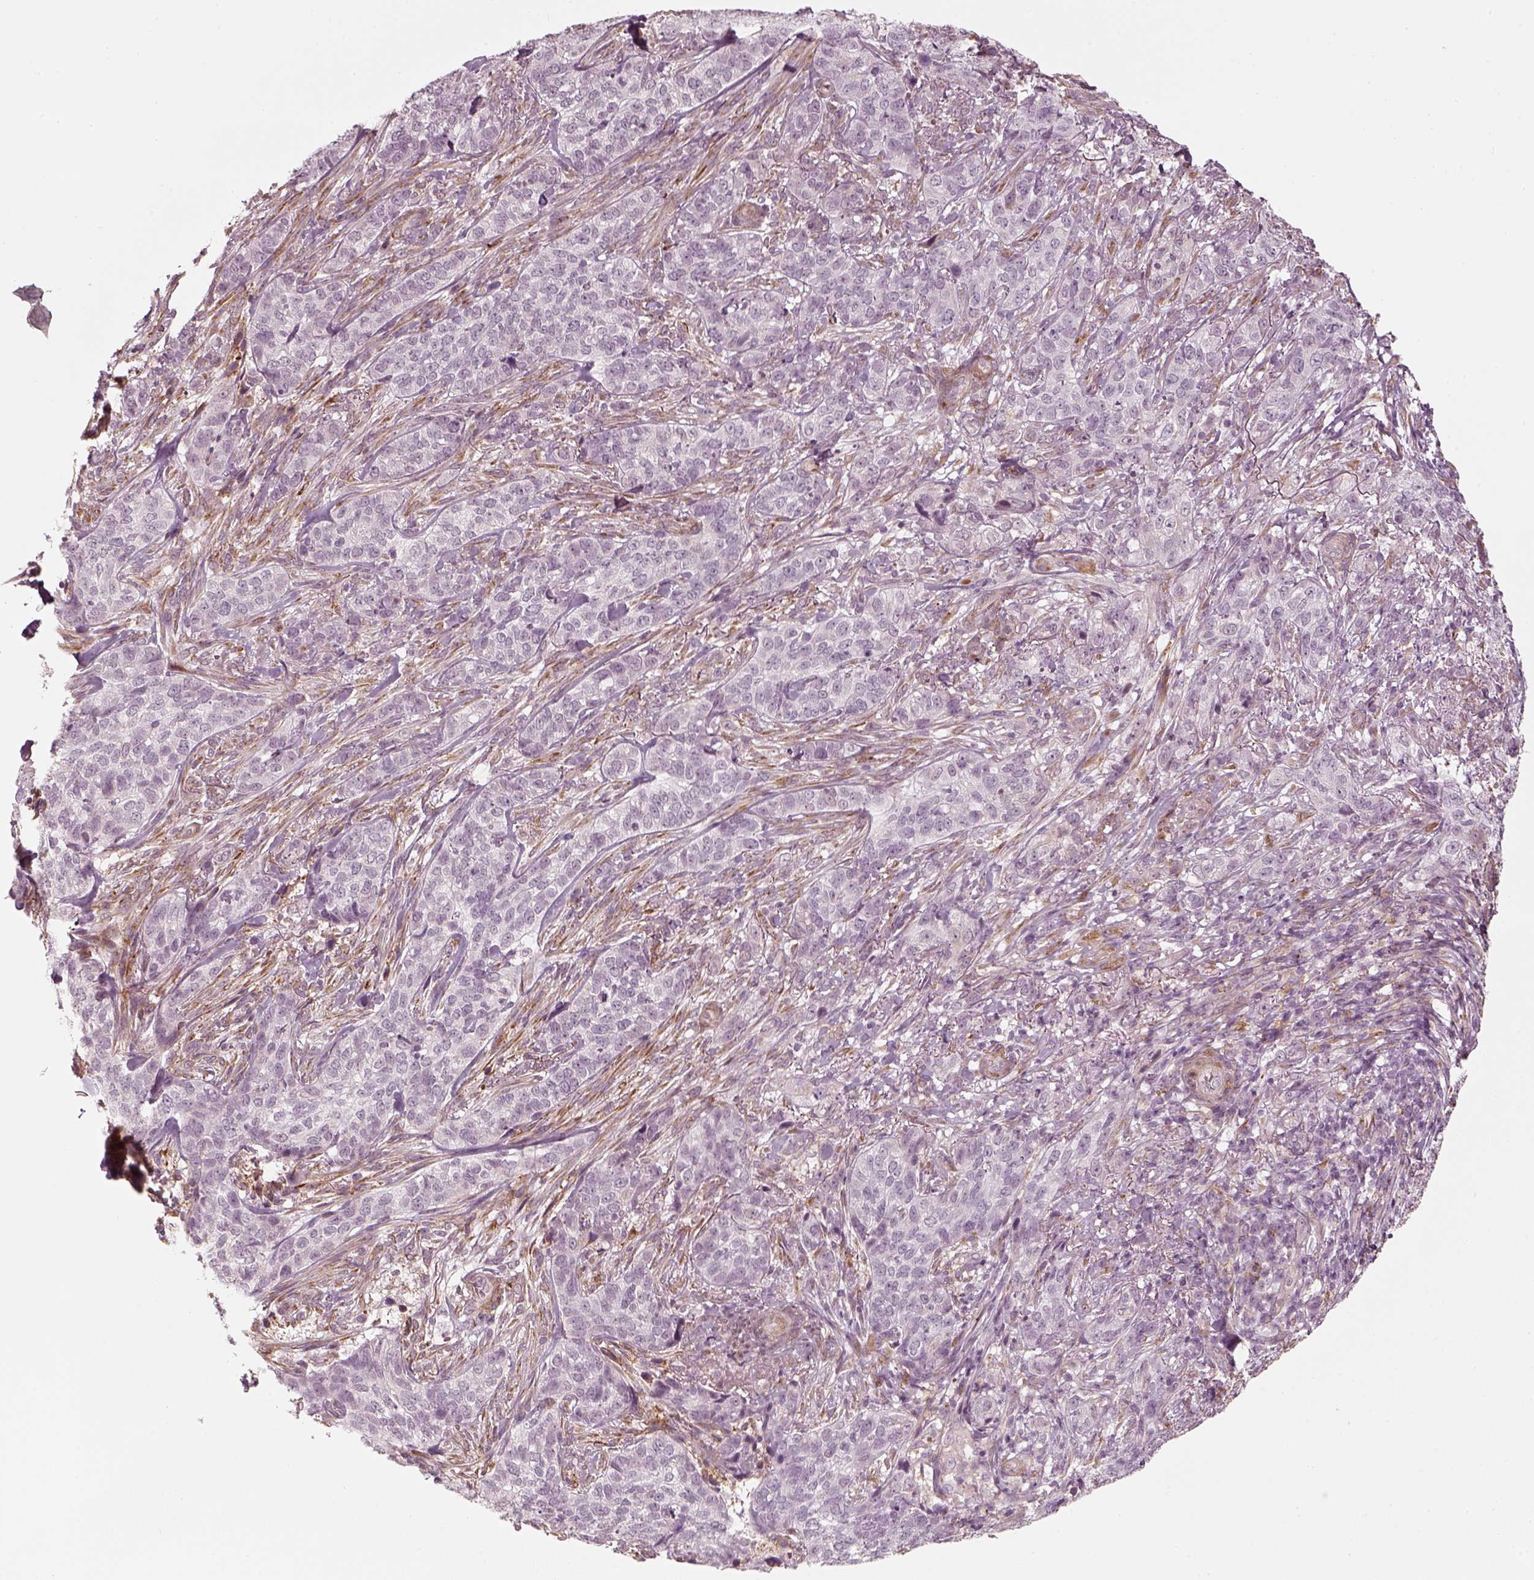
{"staining": {"intensity": "weak", "quantity": "<25%", "location": "cytoplasmic/membranous"}, "tissue": "skin cancer", "cell_type": "Tumor cells", "image_type": "cancer", "snomed": [{"axis": "morphology", "description": "Basal cell carcinoma"}, {"axis": "topography", "description": "Skin"}], "caption": "High magnification brightfield microscopy of skin basal cell carcinoma stained with DAB (3,3'-diaminobenzidine) (brown) and counterstained with hematoxylin (blue): tumor cells show no significant positivity.", "gene": "LAMB2", "patient": {"sex": "female", "age": 69}}